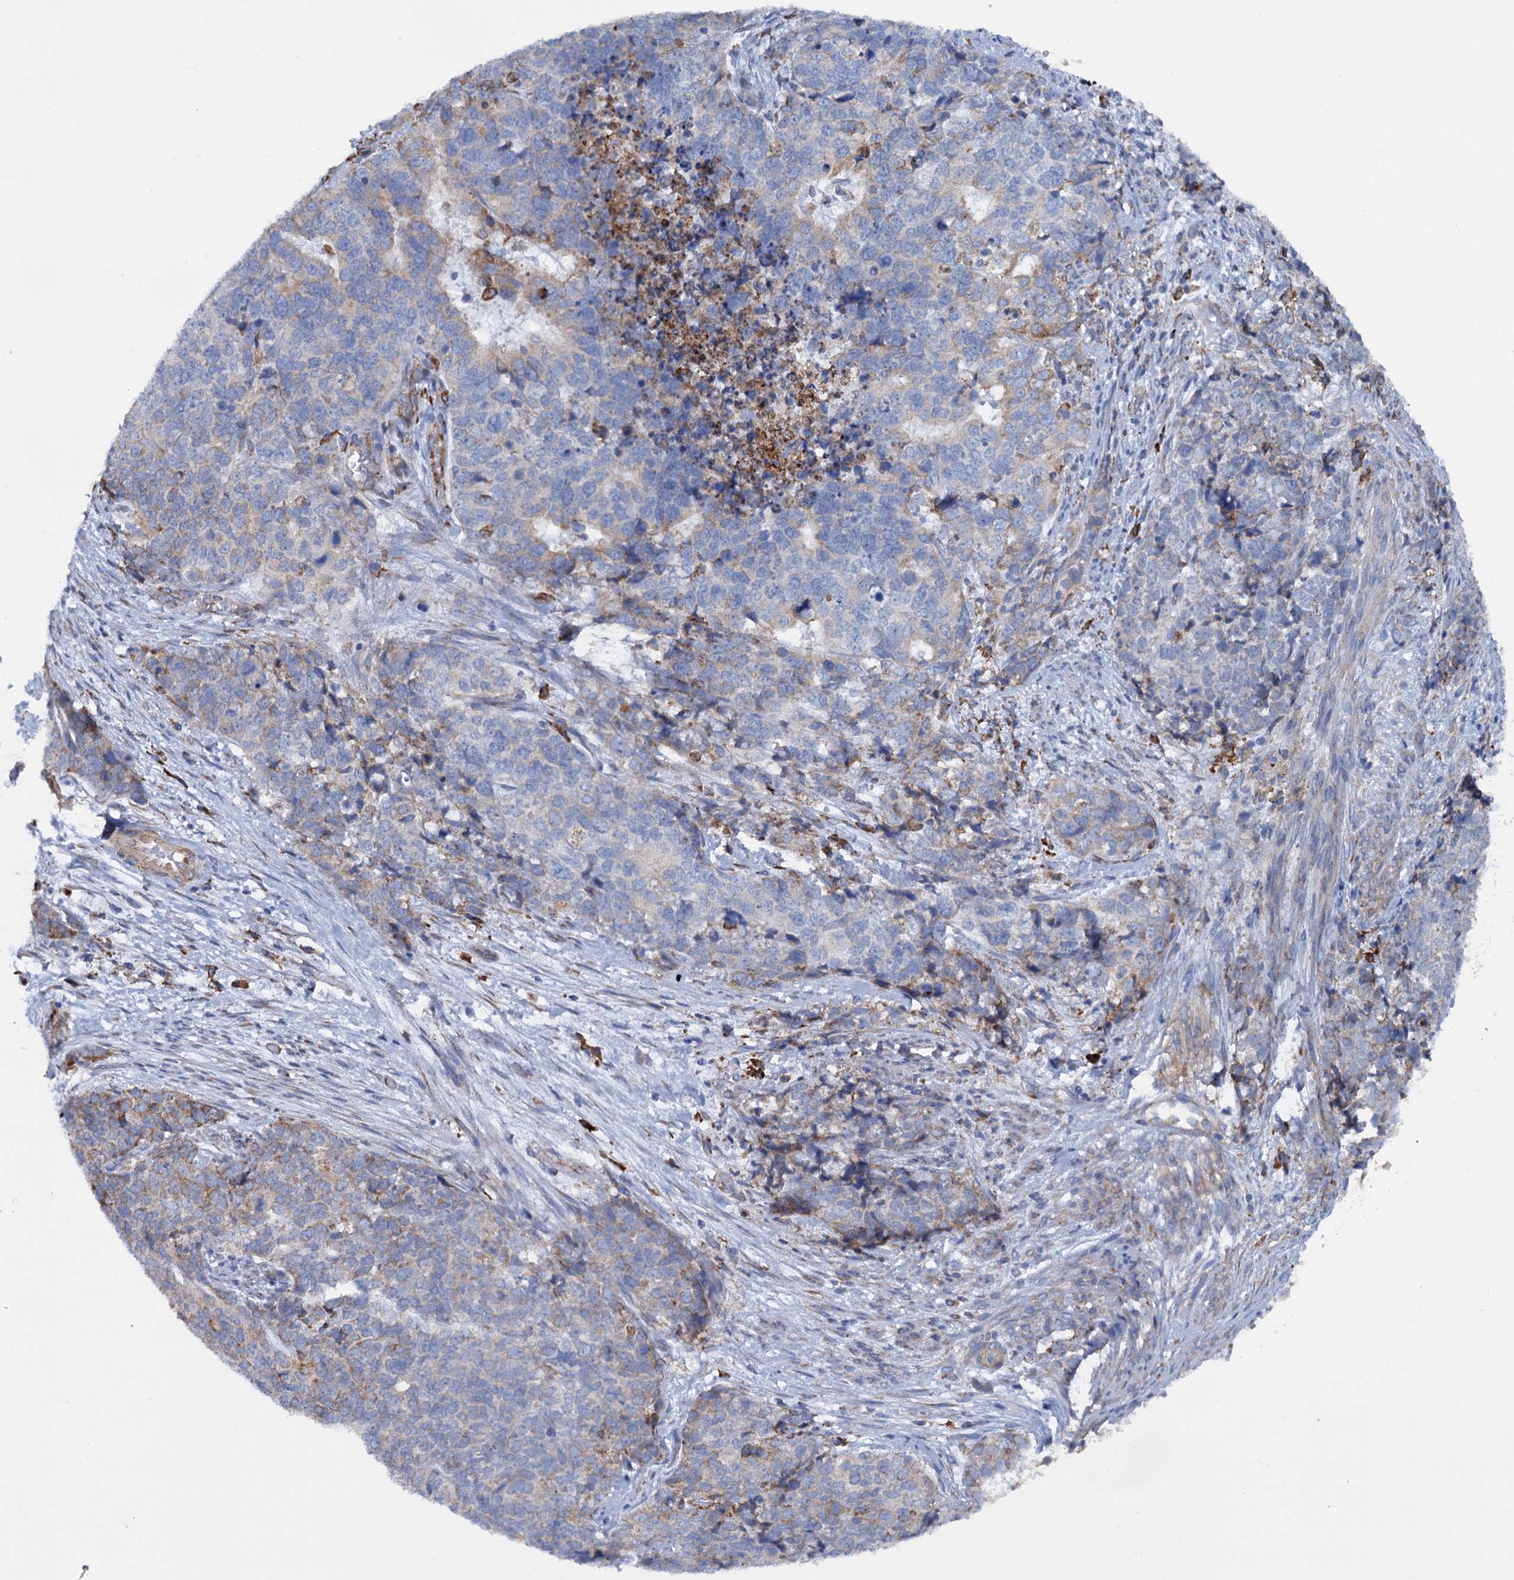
{"staining": {"intensity": "weak", "quantity": "25%-75%", "location": "cytoplasmic/membranous"}, "tissue": "cervical cancer", "cell_type": "Tumor cells", "image_type": "cancer", "snomed": [{"axis": "morphology", "description": "Squamous cell carcinoma, NOS"}, {"axis": "topography", "description": "Cervix"}], "caption": "Protein analysis of cervical cancer (squamous cell carcinoma) tissue demonstrates weak cytoplasmic/membranous positivity in about 25%-75% of tumor cells. The protein is shown in brown color, while the nuclei are stained blue.", "gene": "SHE", "patient": {"sex": "female", "age": 63}}